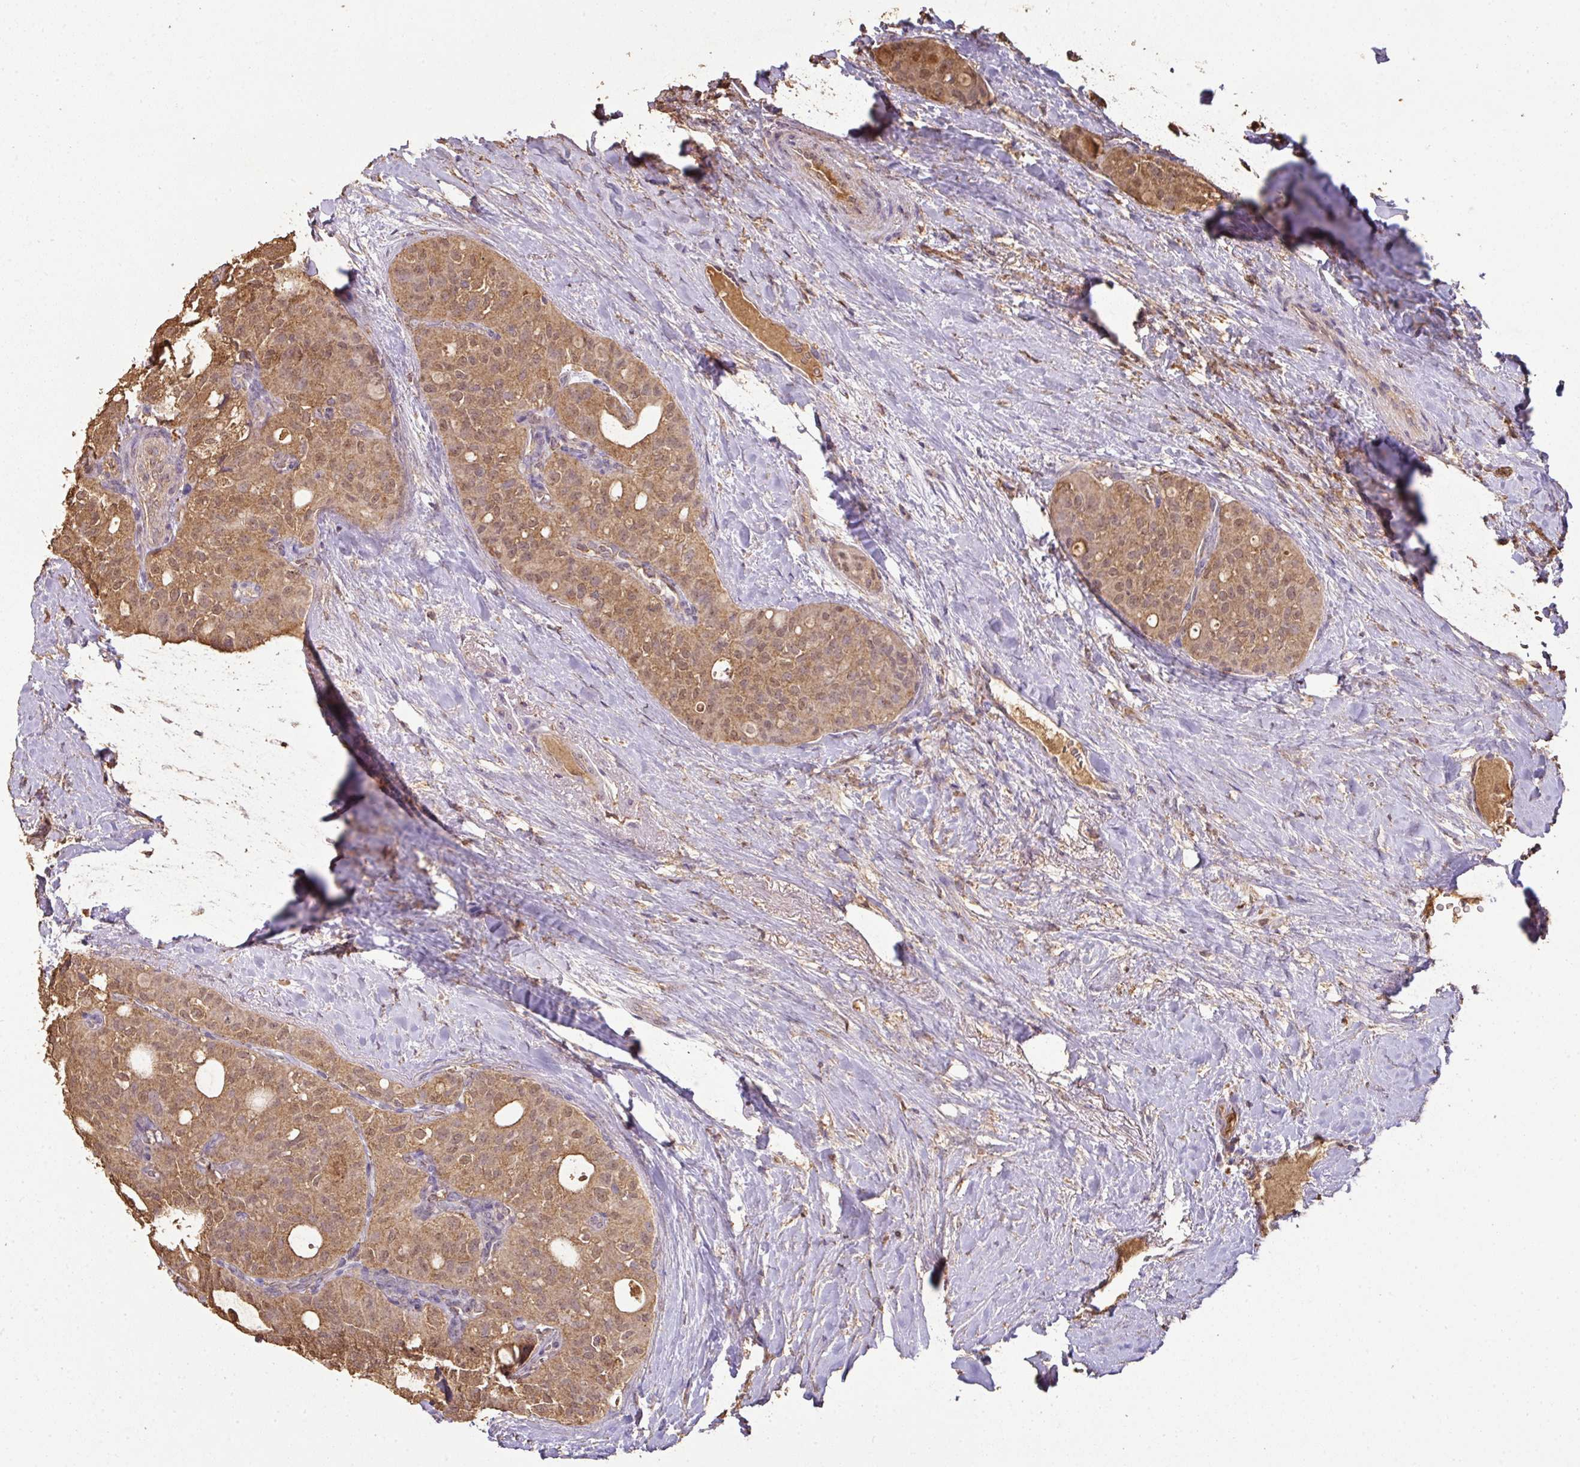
{"staining": {"intensity": "moderate", "quantity": ">75%", "location": "cytoplasmic/membranous"}, "tissue": "thyroid cancer", "cell_type": "Tumor cells", "image_type": "cancer", "snomed": [{"axis": "morphology", "description": "Follicular adenoma carcinoma, NOS"}, {"axis": "topography", "description": "Thyroid gland"}], "caption": "Tumor cells display moderate cytoplasmic/membranous expression in approximately >75% of cells in thyroid cancer (follicular adenoma carcinoma). The staining was performed using DAB (3,3'-diaminobenzidine), with brown indicating positive protein expression. Nuclei are stained blue with hematoxylin.", "gene": "ATAT1", "patient": {"sex": "male", "age": 75}}